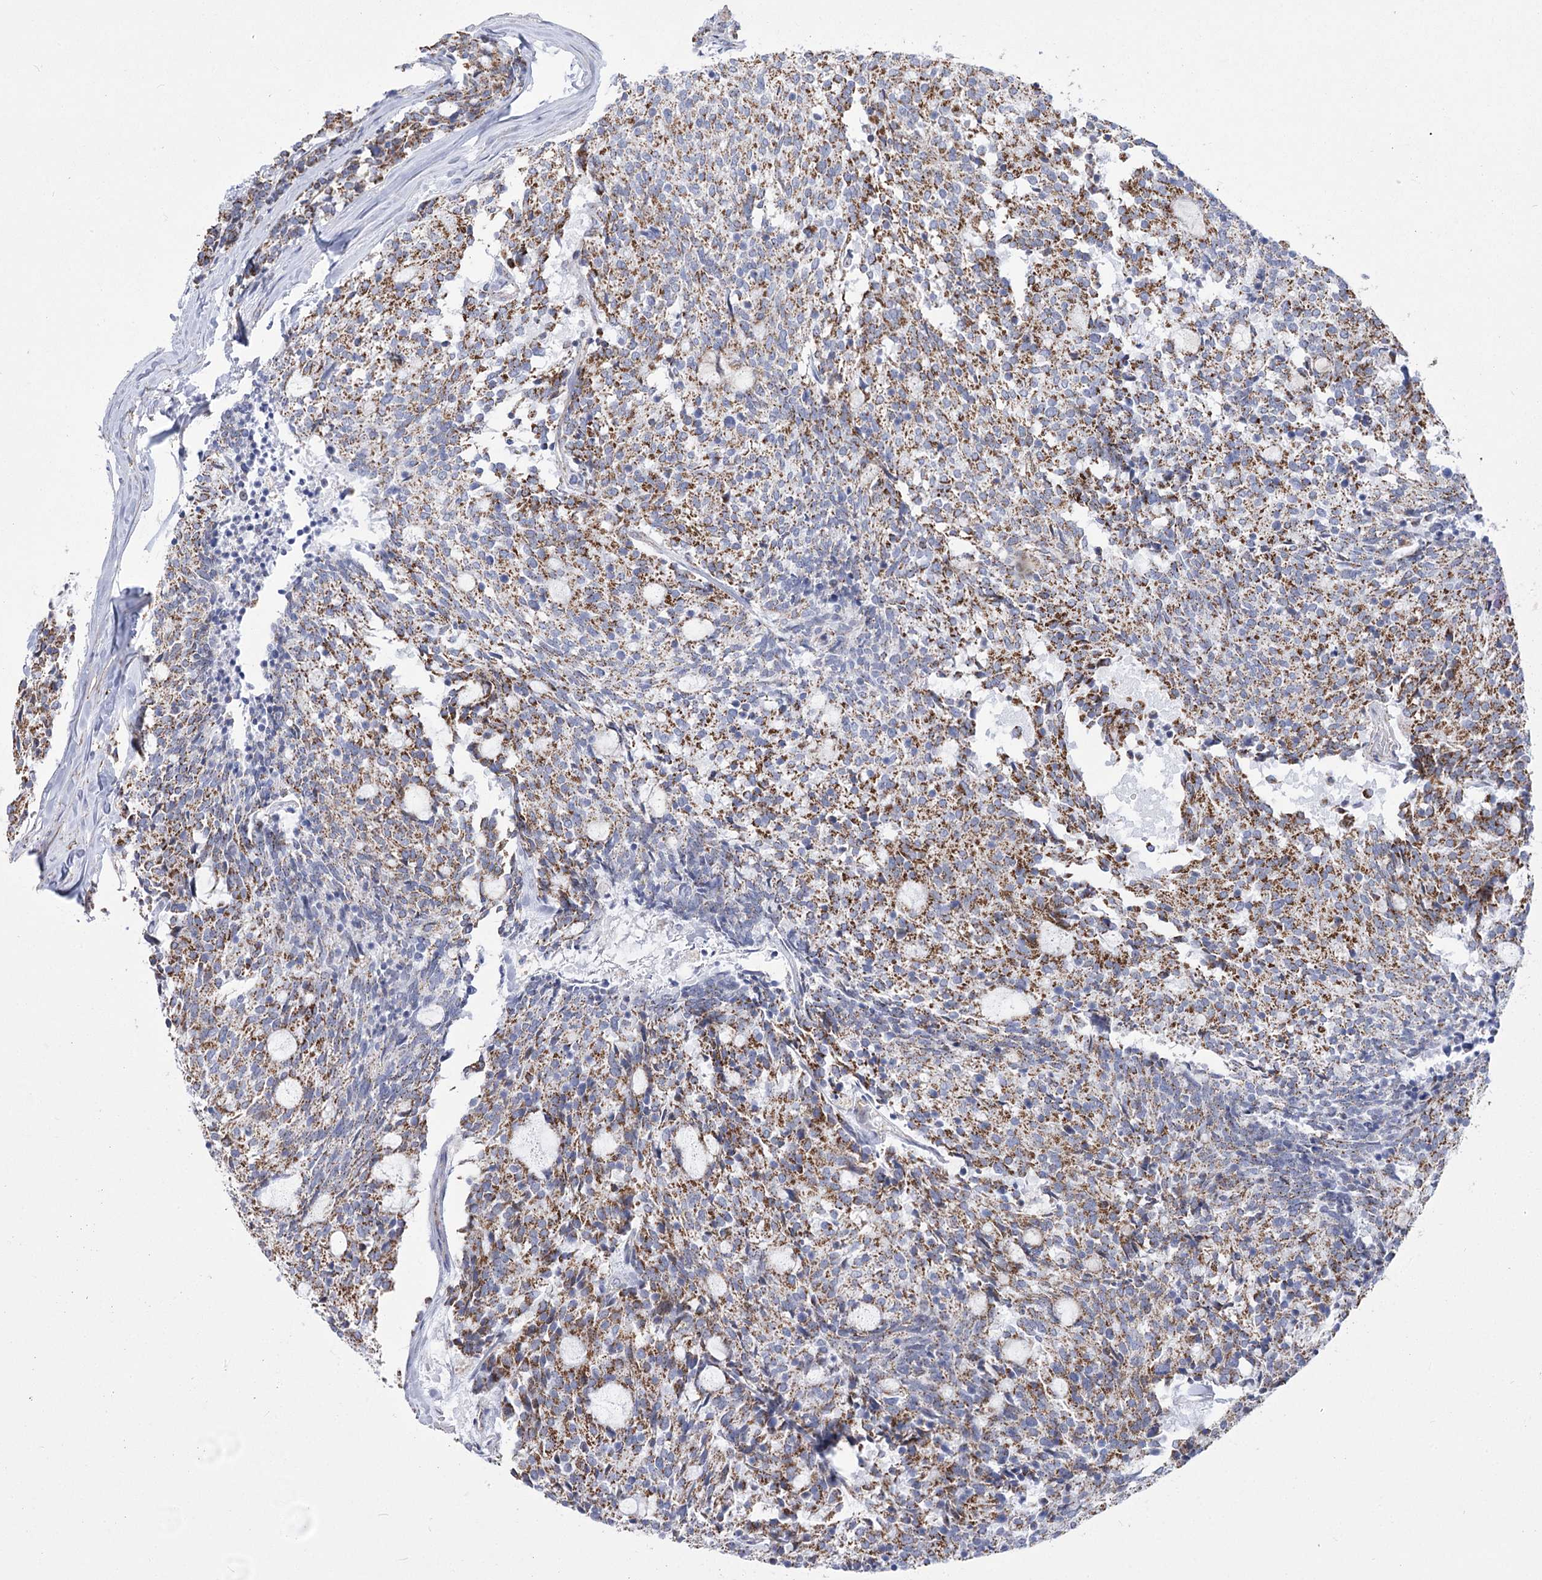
{"staining": {"intensity": "moderate", "quantity": ">75%", "location": "cytoplasmic/membranous"}, "tissue": "carcinoid", "cell_type": "Tumor cells", "image_type": "cancer", "snomed": [{"axis": "morphology", "description": "Carcinoid, malignant, NOS"}, {"axis": "topography", "description": "Pancreas"}], "caption": "This histopathology image reveals immunohistochemistry staining of carcinoid (malignant), with medium moderate cytoplasmic/membranous expression in approximately >75% of tumor cells.", "gene": "PDHB", "patient": {"sex": "female", "age": 54}}